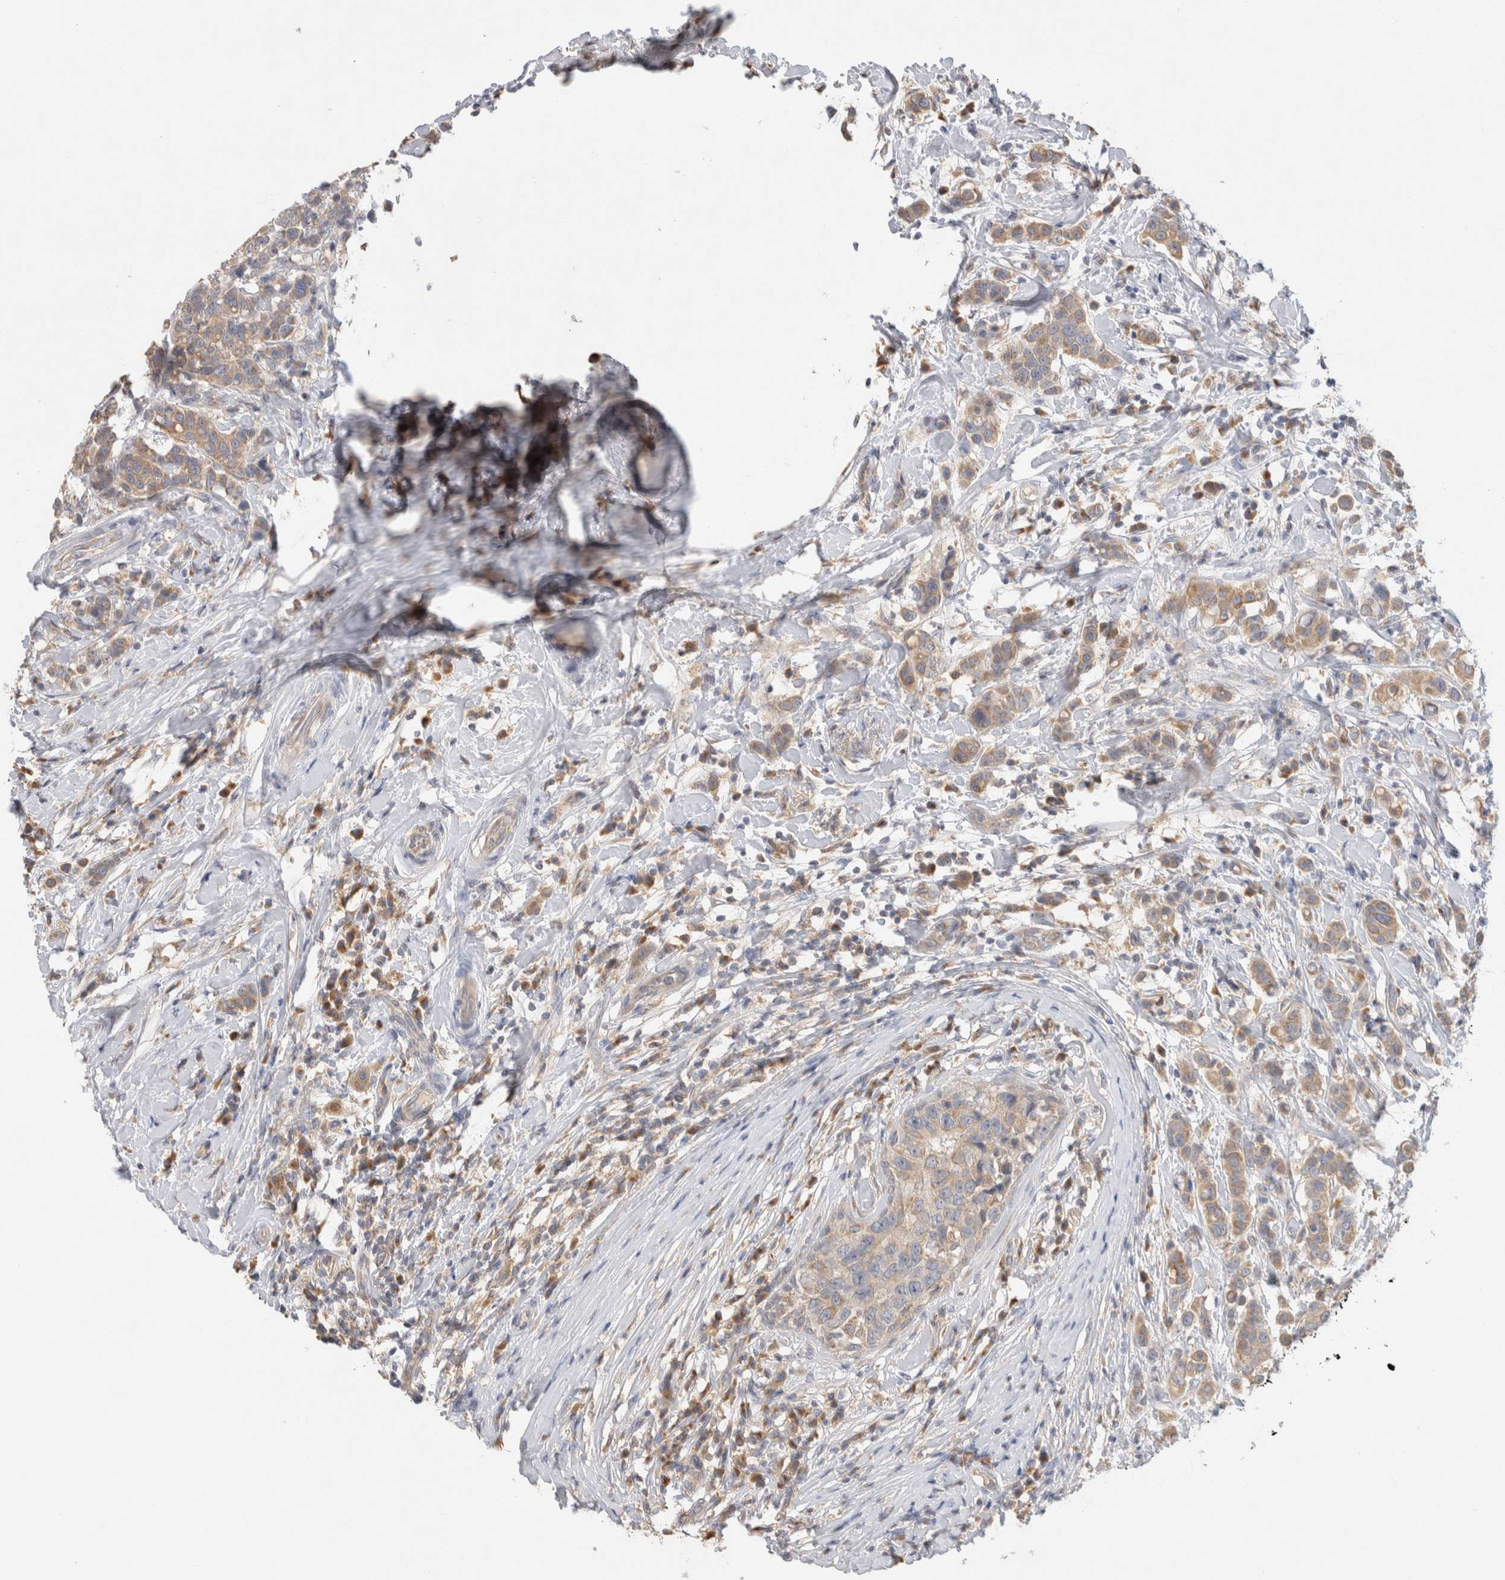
{"staining": {"intensity": "weak", "quantity": ">75%", "location": "cytoplasmic/membranous"}, "tissue": "breast cancer", "cell_type": "Tumor cells", "image_type": "cancer", "snomed": [{"axis": "morphology", "description": "Duct carcinoma"}, {"axis": "topography", "description": "Breast"}], "caption": "Immunohistochemical staining of human infiltrating ductal carcinoma (breast) reveals weak cytoplasmic/membranous protein positivity in about >75% of tumor cells.", "gene": "GAS1", "patient": {"sex": "female", "age": 27}}